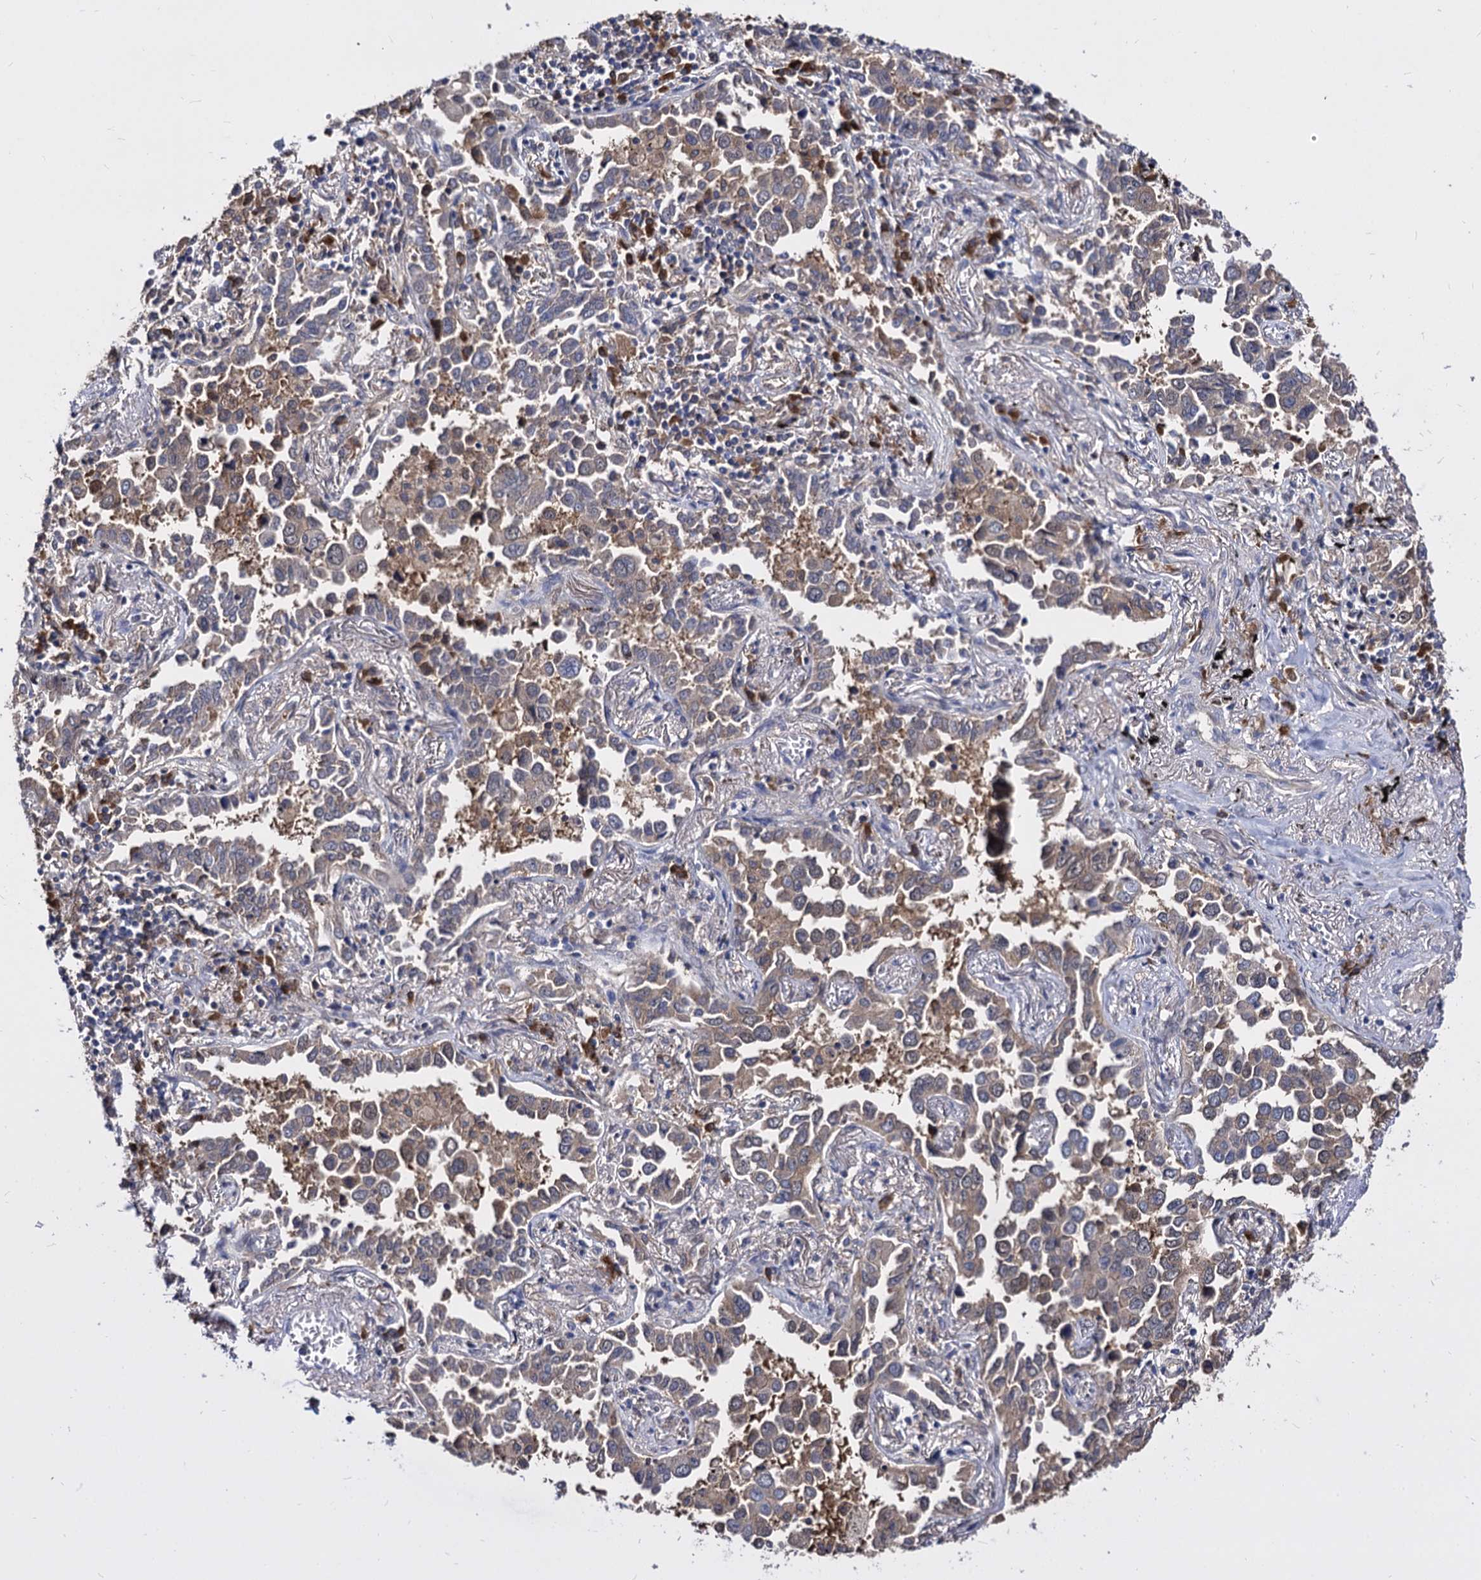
{"staining": {"intensity": "moderate", "quantity": "25%-75%", "location": "cytoplasmic/membranous"}, "tissue": "lung cancer", "cell_type": "Tumor cells", "image_type": "cancer", "snomed": [{"axis": "morphology", "description": "Adenocarcinoma, NOS"}, {"axis": "topography", "description": "Lung"}], "caption": "Lung cancer stained with a protein marker demonstrates moderate staining in tumor cells.", "gene": "NME1", "patient": {"sex": "male", "age": 67}}